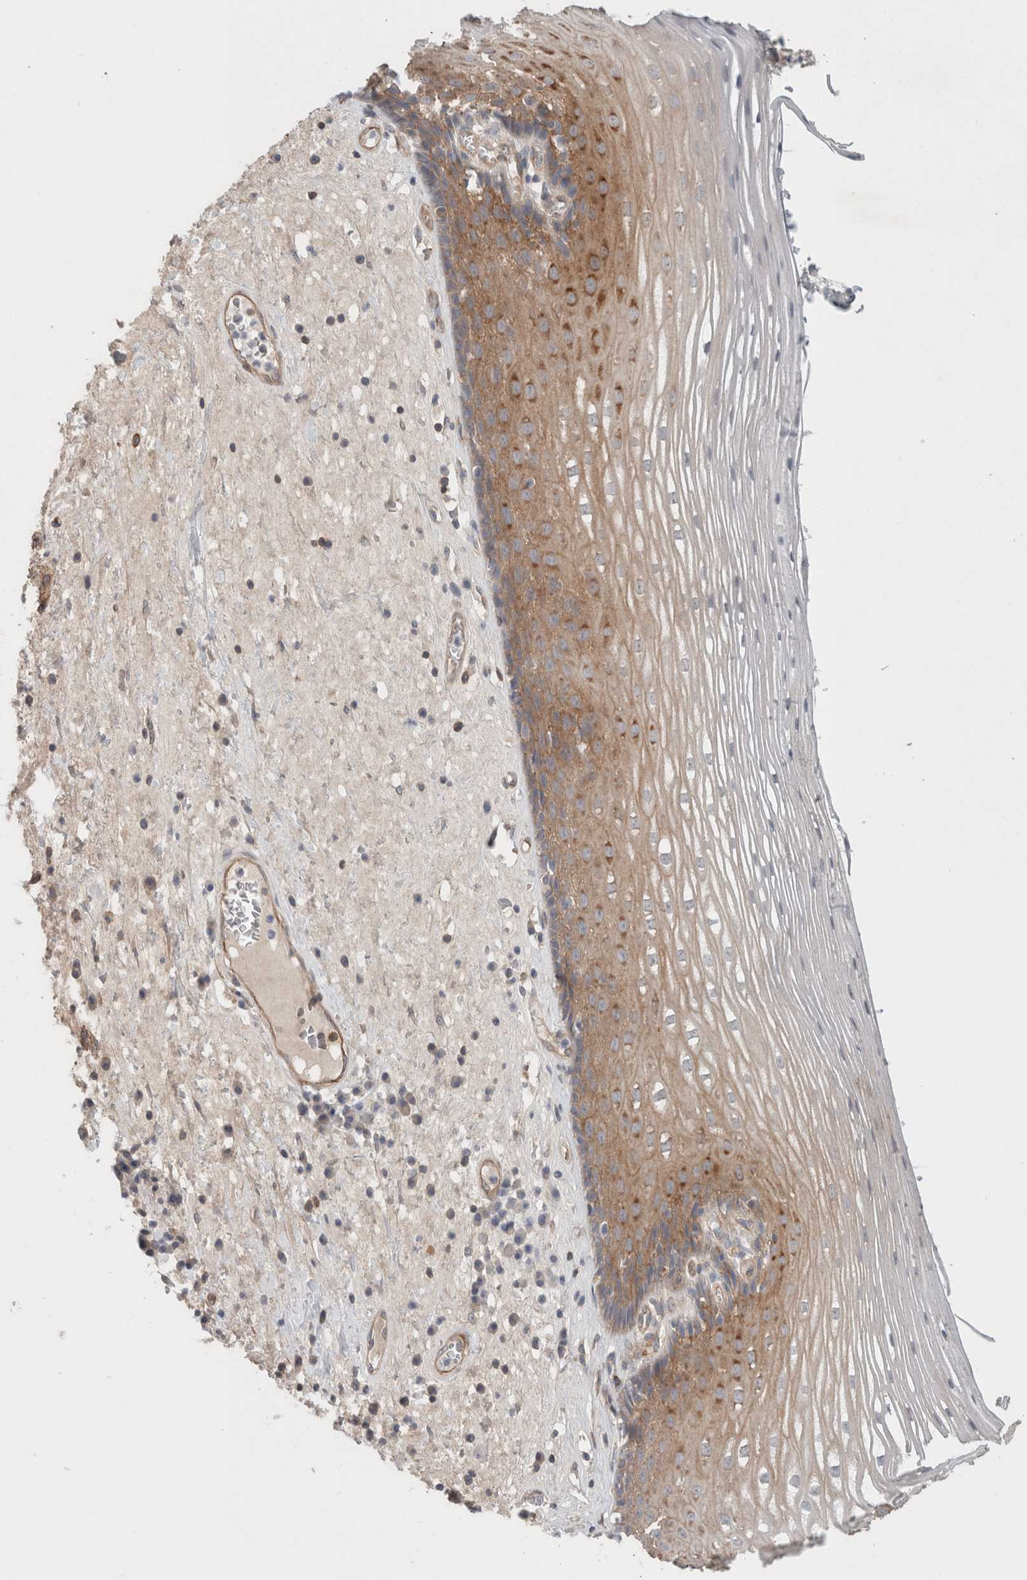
{"staining": {"intensity": "strong", "quantity": "25%-75%", "location": "cytoplasmic/membranous"}, "tissue": "esophagus", "cell_type": "Squamous epithelial cells", "image_type": "normal", "snomed": [{"axis": "morphology", "description": "Normal tissue, NOS"}, {"axis": "morphology", "description": "Adenocarcinoma, NOS"}, {"axis": "topography", "description": "Esophagus"}], "caption": "Strong cytoplasmic/membranous expression for a protein is present in approximately 25%-75% of squamous epithelial cells of unremarkable esophagus using immunohistochemistry (IHC).", "gene": "RASAL2", "patient": {"sex": "male", "age": 62}}